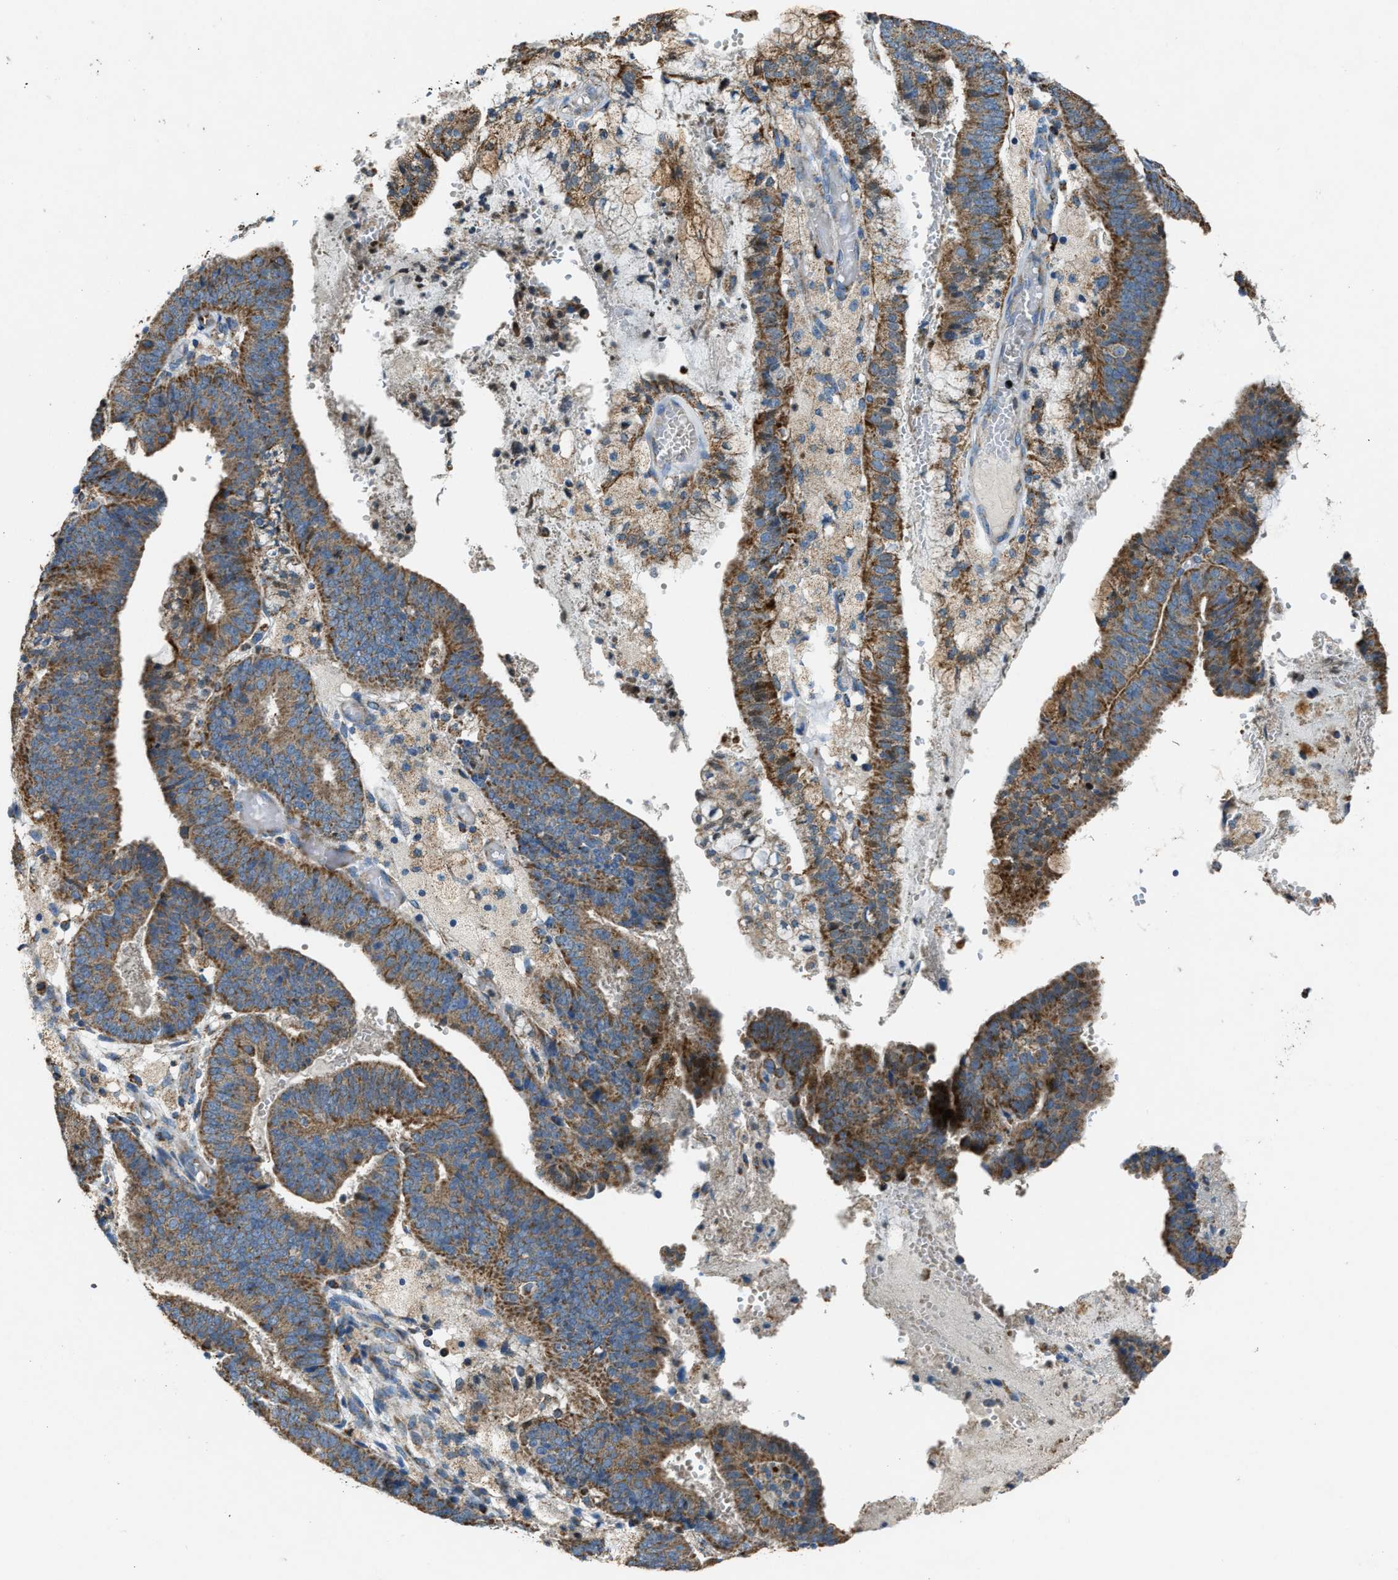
{"staining": {"intensity": "moderate", "quantity": ">75%", "location": "cytoplasmic/membranous"}, "tissue": "endometrial cancer", "cell_type": "Tumor cells", "image_type": "cancer", "snomed": [{"axis": "morphology", "description": "Adenocarcinoma, NOS"}, {"axis": "topography", "description": "Endometrium"}], "caption": "Tumor cells reveal medium levels of moderate cytoplasmic/membranous staining in about >75% of cells in human adenocarcinoma (endometrial). (DAB (3,3'-diaminobenzidine) IHC with brightfield microscopy, high magnification).", "gene": "SLC25A11", "patient": {"sex": "female", "age": 63}}